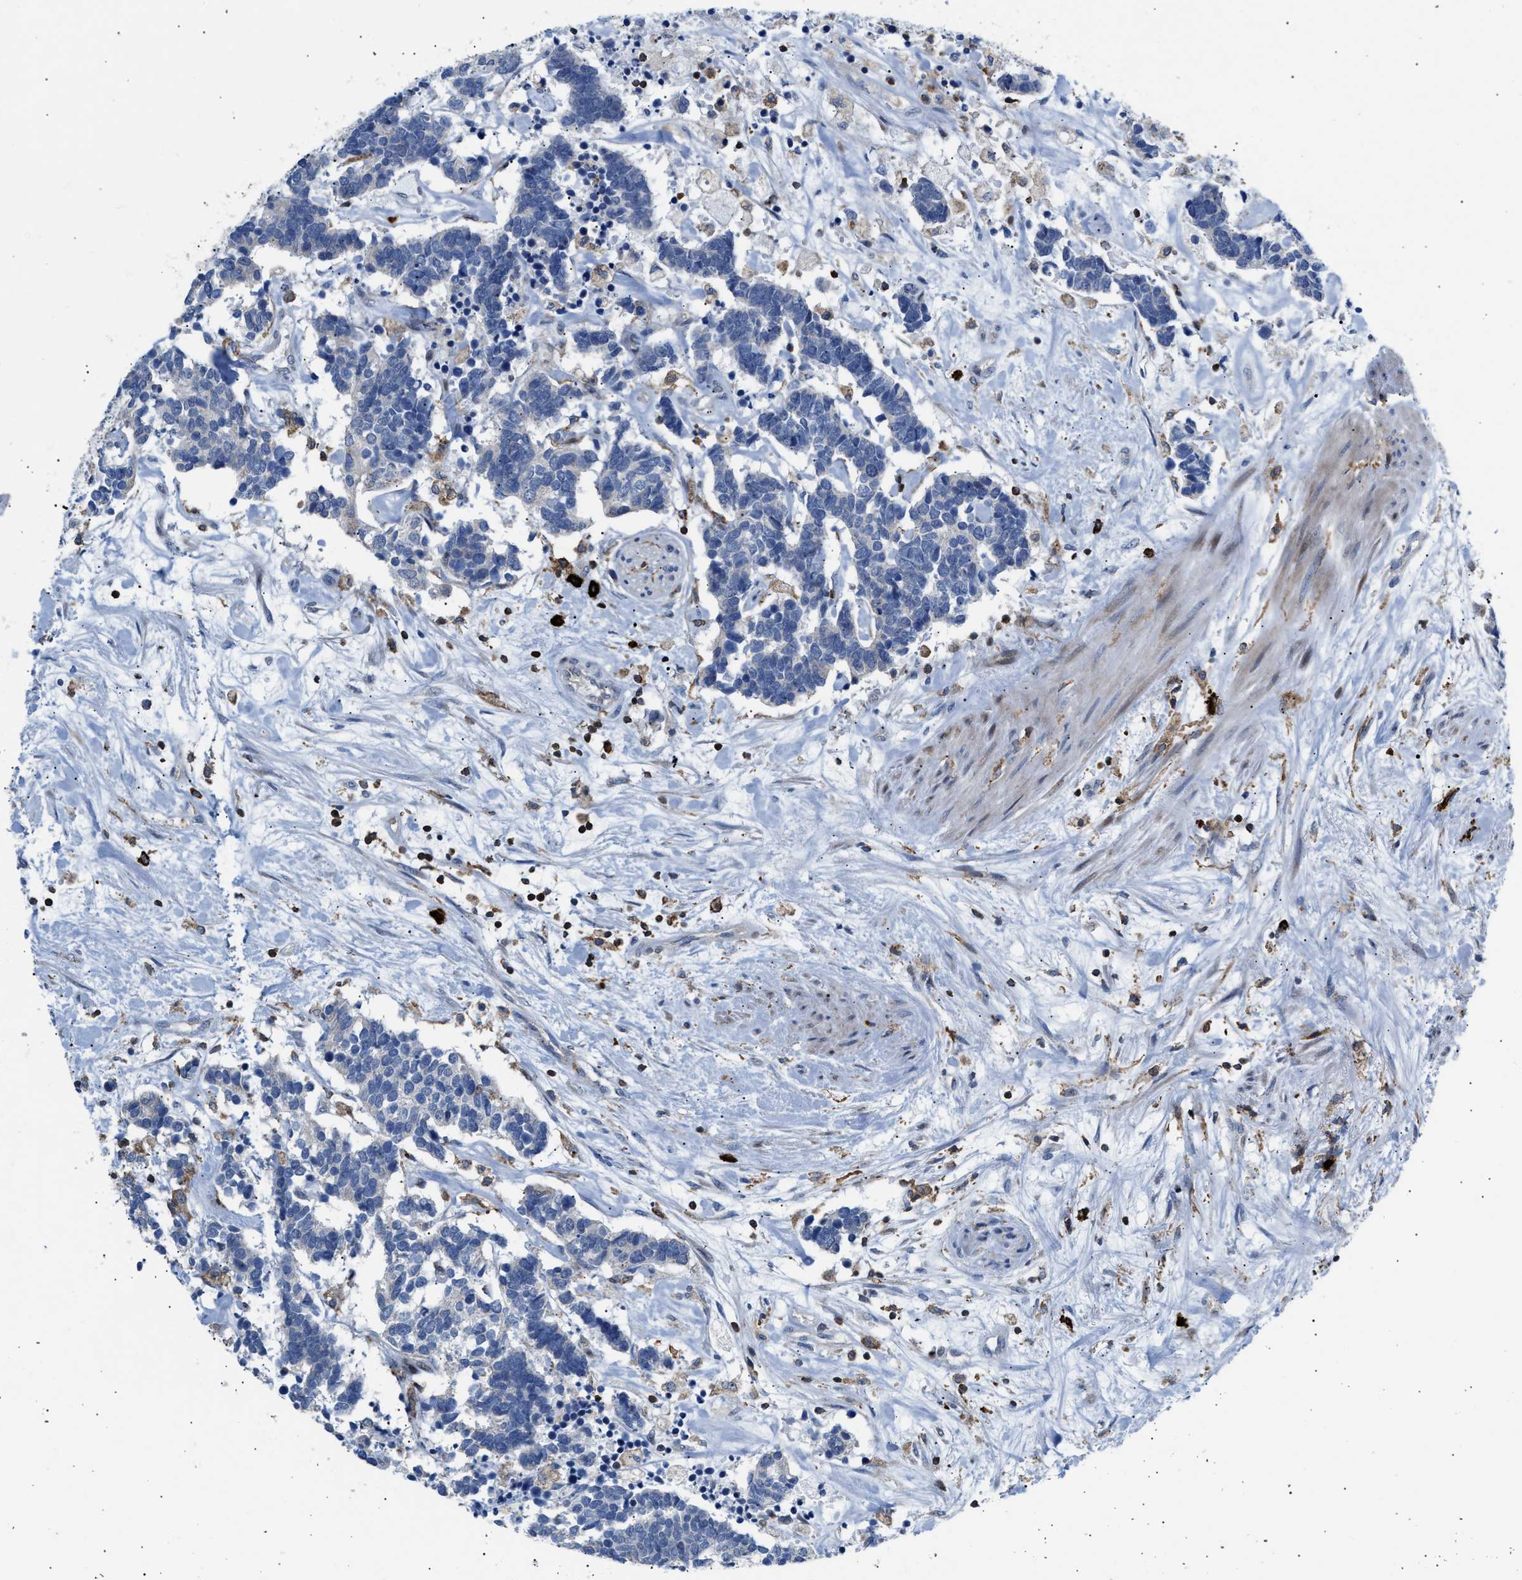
{"staining": {"intensity": "negative", "quantity": "none", "location": "none"}, "tissue": "carcinoid", "cell_type": "Tumor cells", "image_type": "cancer", "snomed": [{"axis": "morphology", "description": "Carcinoma, NOS"}, {"axis": "morphology", "description": "Carcinoid, malignant, NOS"}, {"axis": "topography", "description": "Urinary bladder"}], "caption": "Micrograph shows no protein positivity in tumor cells of carcinoid tissue. Brightfield microscopy of IHC stained with DAB (brown) and hematoxylin (blue), captured at high magnification.", "gene": "ATP9A", "patient": {"sex": "male", "age": 57}}